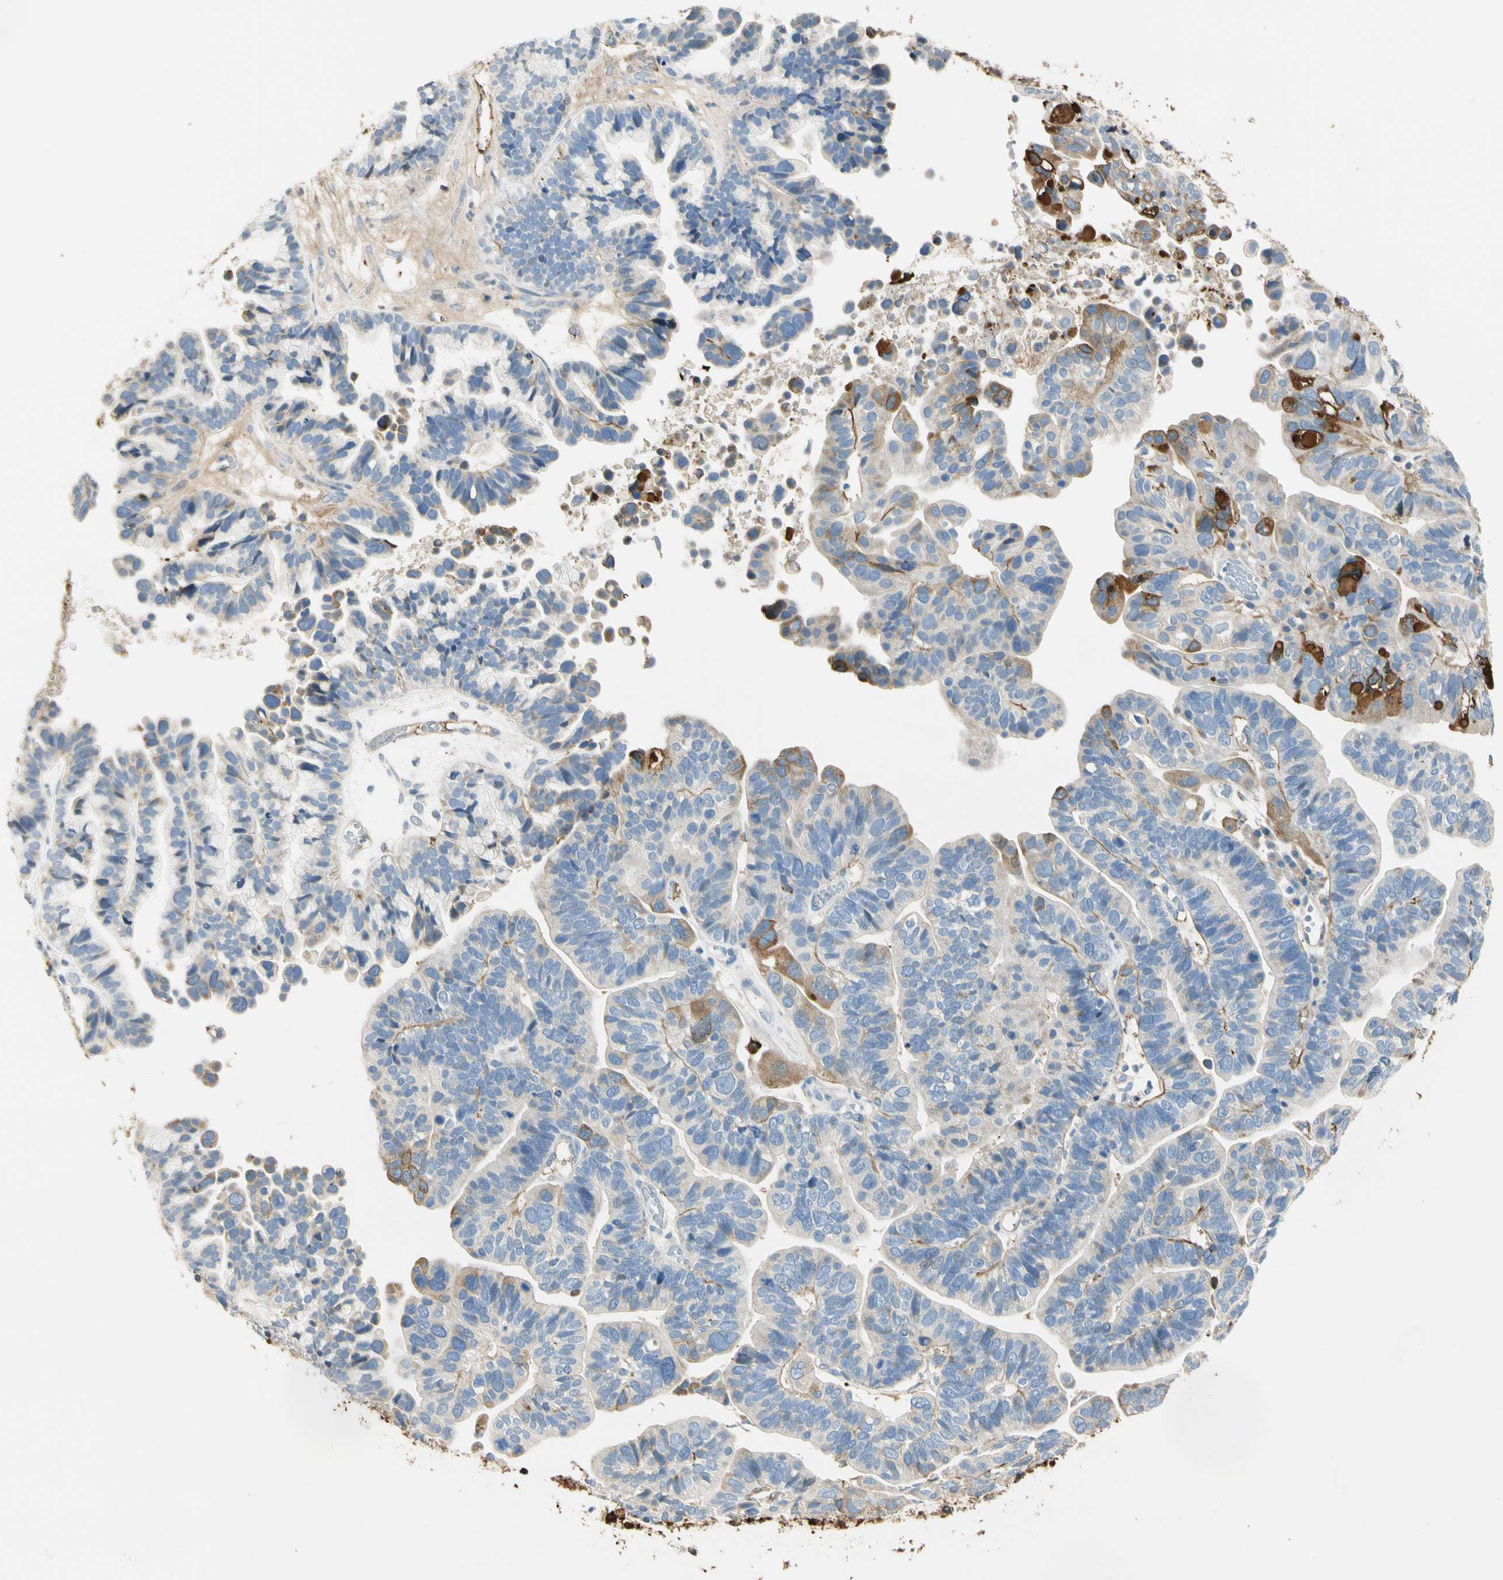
{"staining": {"intensity": "strong", "quantity": "<25%", "location": "cytoplasmic/membranous"}, "tissue": "ovarian cancer", "cell_type": "Tumor cells", "image_type": "cancer", "snomed": [{"axis": "morphology", "description": "Cystadenocarcinoma, serous, NOS"}, {"axis": "topography", "description": "Ovary"}], "caption": "Immunohistochemistry (IHC) staining of ovarian cancer (serous cystadenocarcinoma), which displays medium levels of strong cytoplasmic/membranous expression in approximately <25% of tumor cells indicating strong cytoplasmic/membranous protein staining. The staining was performed using DAB (3,3'-diaminobenzidine) (brown) for protein detection and nuclei were counterstained in hematoxylin (blue).", "gene": "LAMB3", "patient": {"sex": "female", "age": 56}}